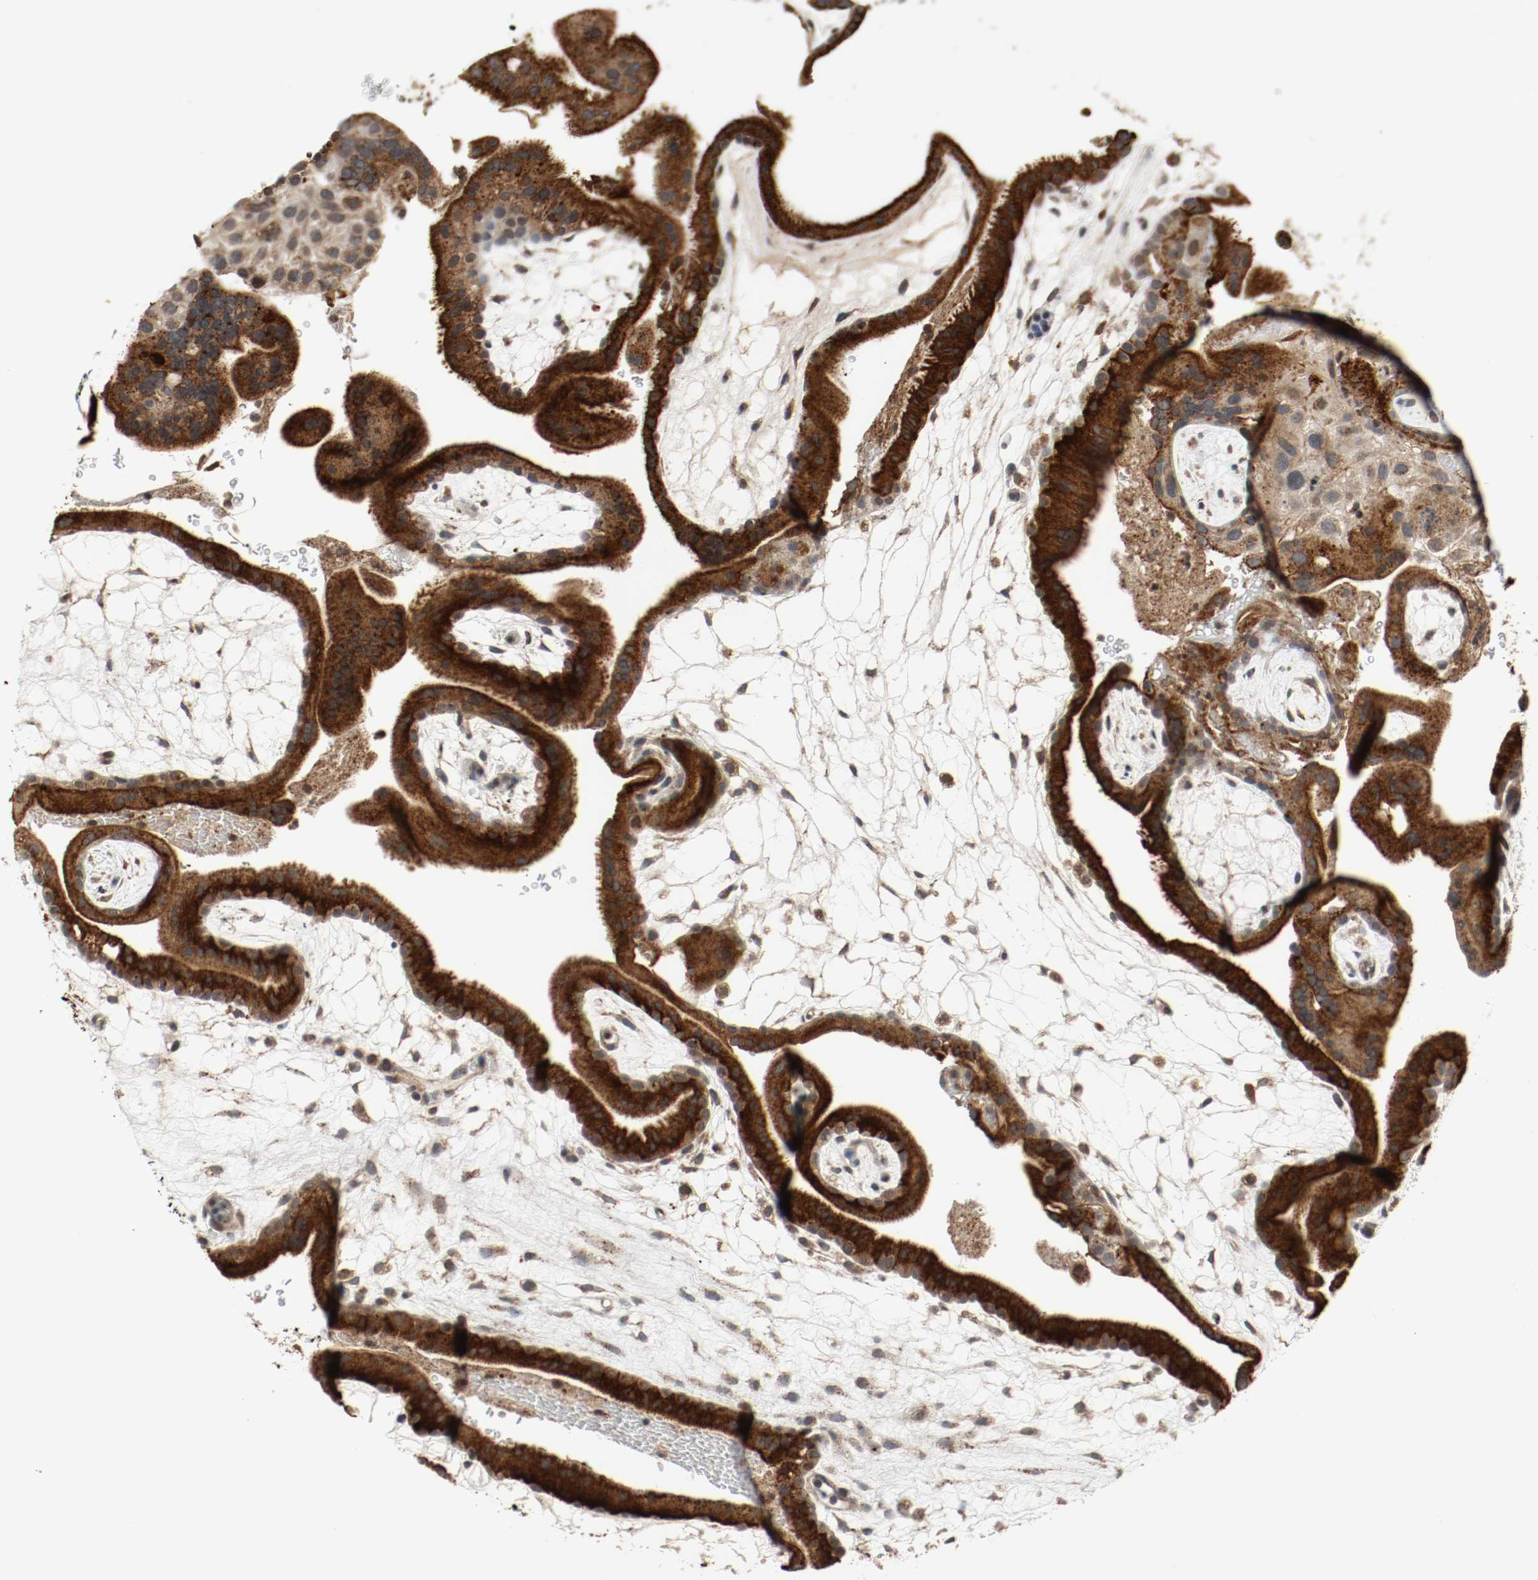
{"staining": {"intensity": "moderate", "quantity": ">75%", "location": "cytoplasmic/membranous"}, "tissue": "placenta", "cell_type": "Decidual cells", "image_type": "normal", "snomed": [{"axis": "morphology", "description": "Normal tissue, NOS"}, {"axis": "topography", "description": "Placenta"}], "caption": "Moderate cytoplasmic/membranous protein positivity is appreciated in approximately >75% of decidual cells in placenta.", "gene": "LAMP2", "patient": {"sex": "female", "age": 19}}